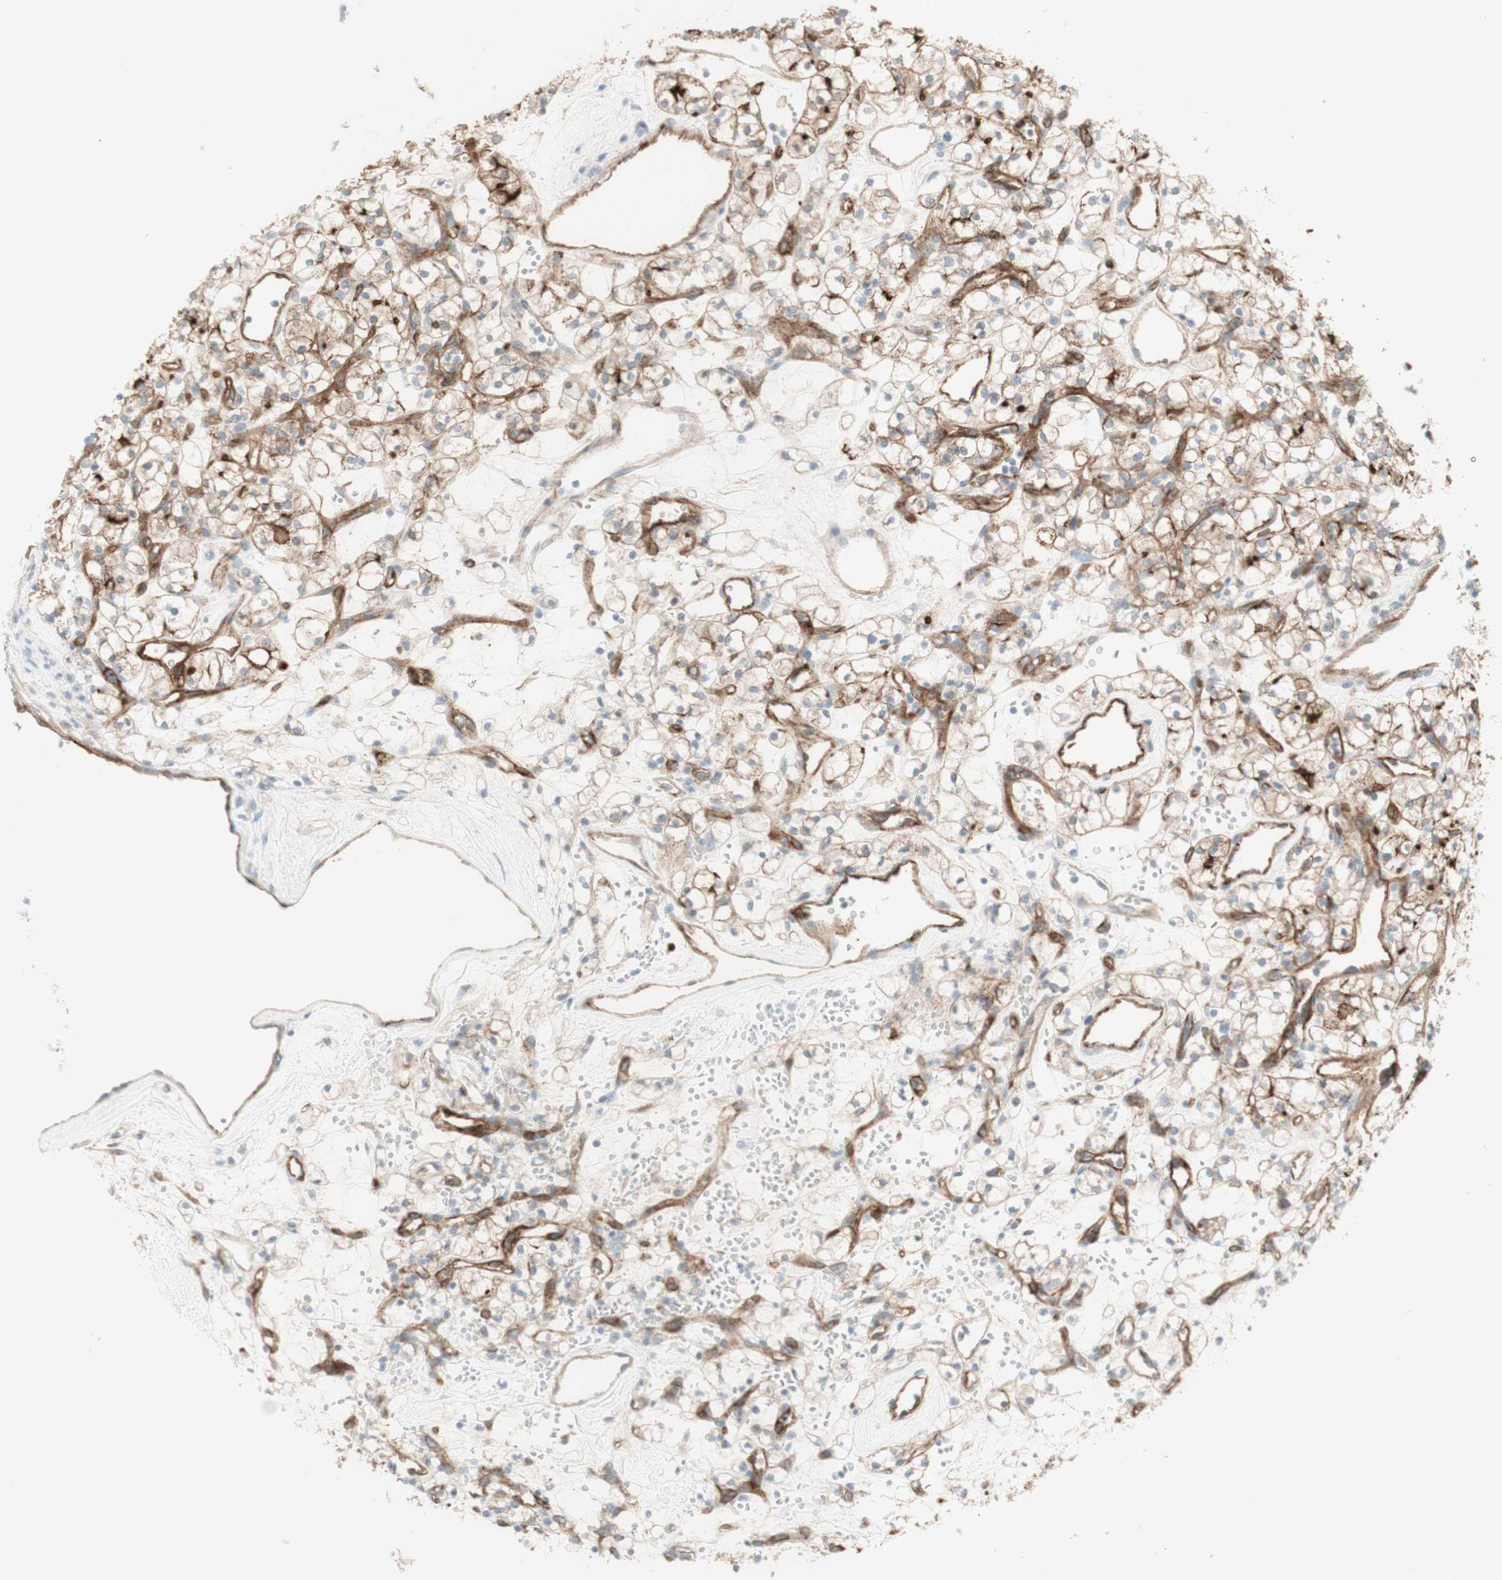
{"staining": {"intensity": "moderate", "quantity": "25%-75%", "location": "cytoplasmic/membranous"}, "tissue": "renal cancer", "cell_type": "Tumor cells", "image_type": "cancer", "snomed": [{"axis": "morphology", "description": "Adenocarcinoma, NOS"}, {"axis": "topography", "description": "Kidney"}], "caption": "Human renal adenocarcinoma stained with a protein marker exhibits moderate staining in tumor cells.", "gene": "MYO6", "patient": {"sex": "female", "age": 60}}